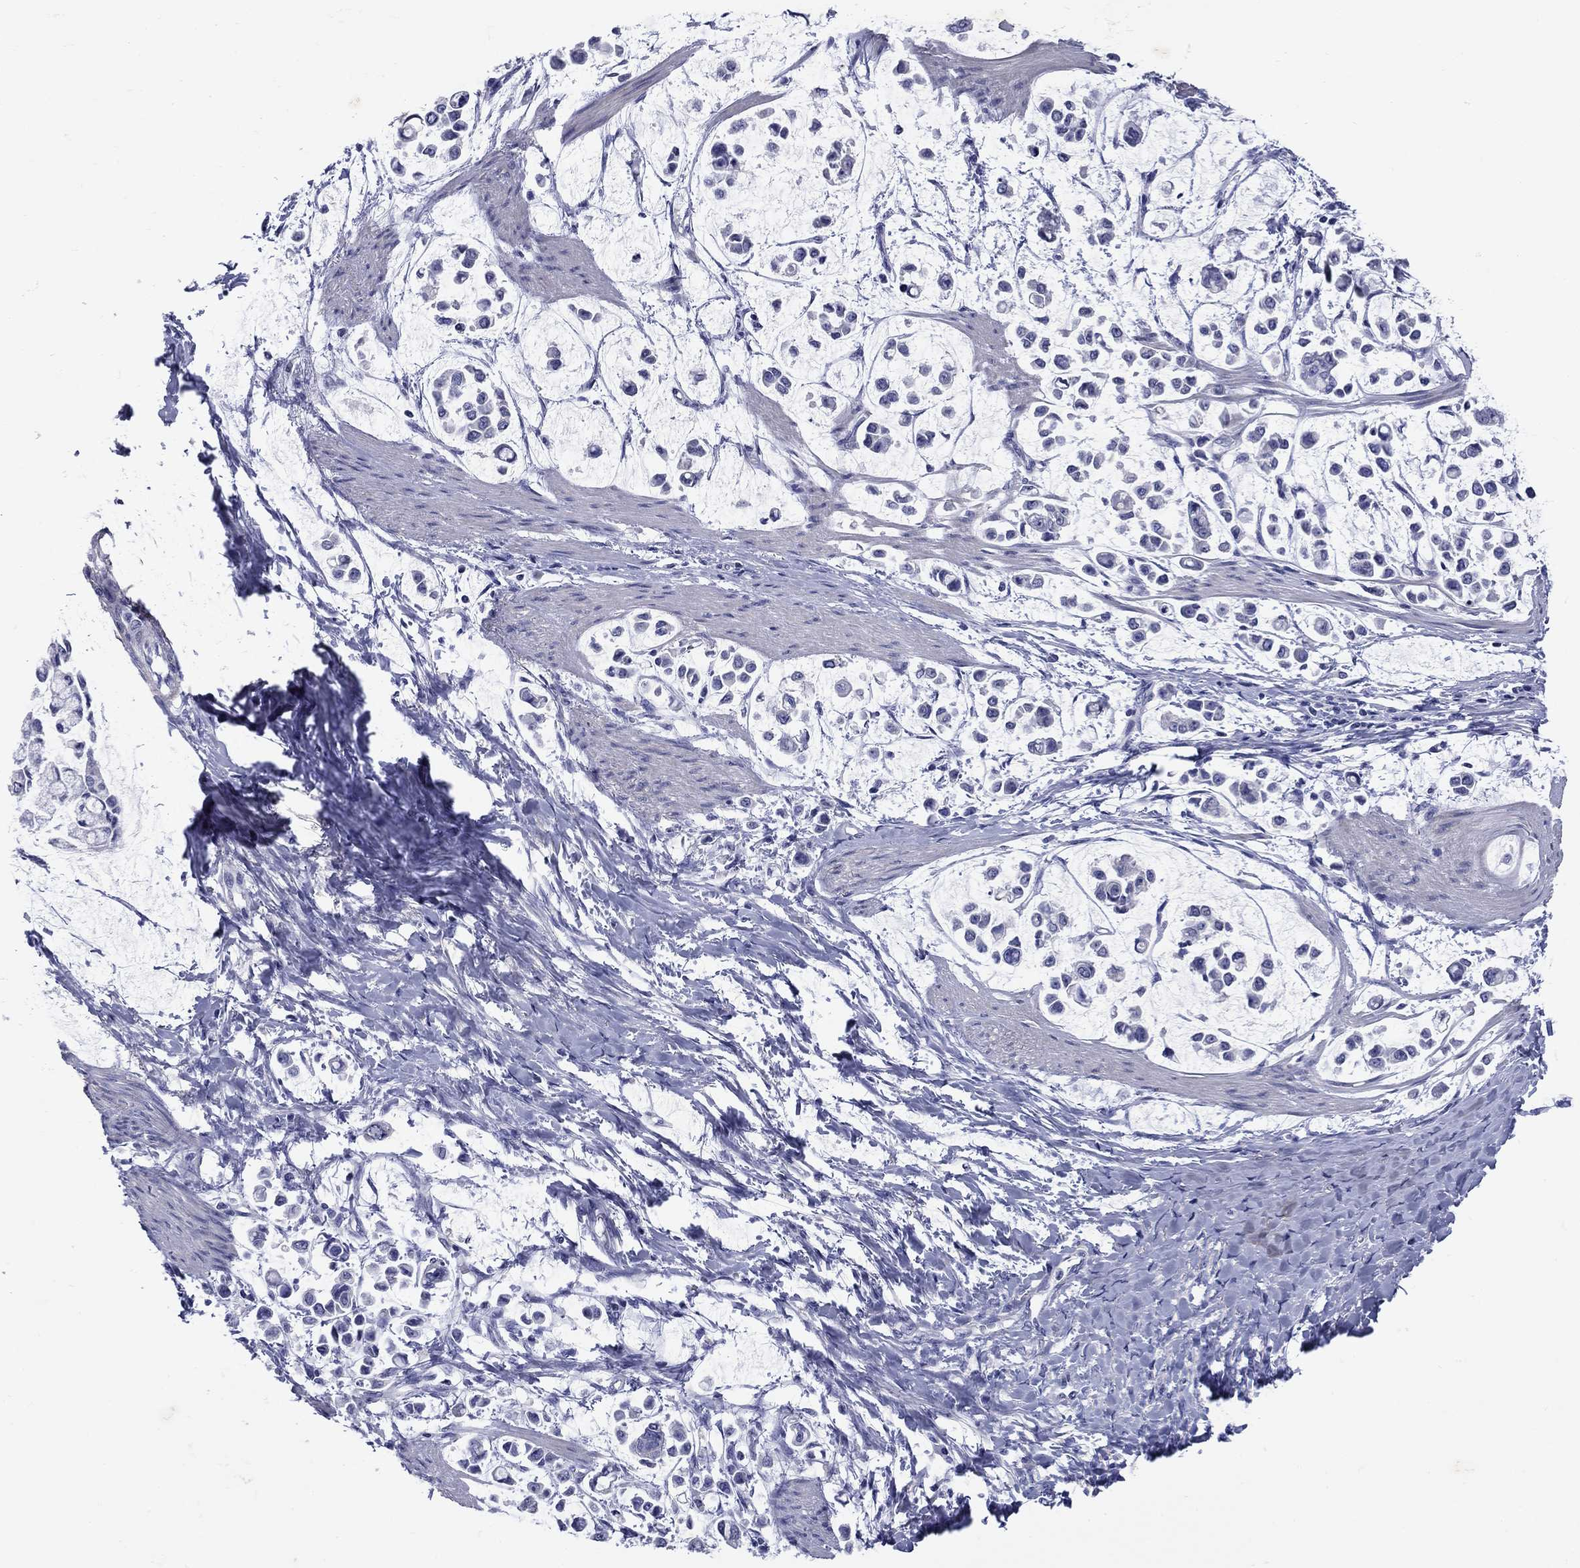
{"staining": {"intensity": "negative", "quantity": "none", "location": "none"}, "tissue": "stomach cancer", "cell_type": "Tumor cells", "image_type": "cancer", "snomed": [{"axis": "morphology", "description": "Adenocarcinoma, NOS"}, {"axis": "topography", "description": "Stomach"}], "caption": "Immunohistochemical staining of human stomach cancer reveals no significant expression in tumor cells. (Immunohistochemistry (ihc), brightfield microscopy, high magnification).", "gene": "PRKCG", "patient": {"sex": "male", "age": 82}}